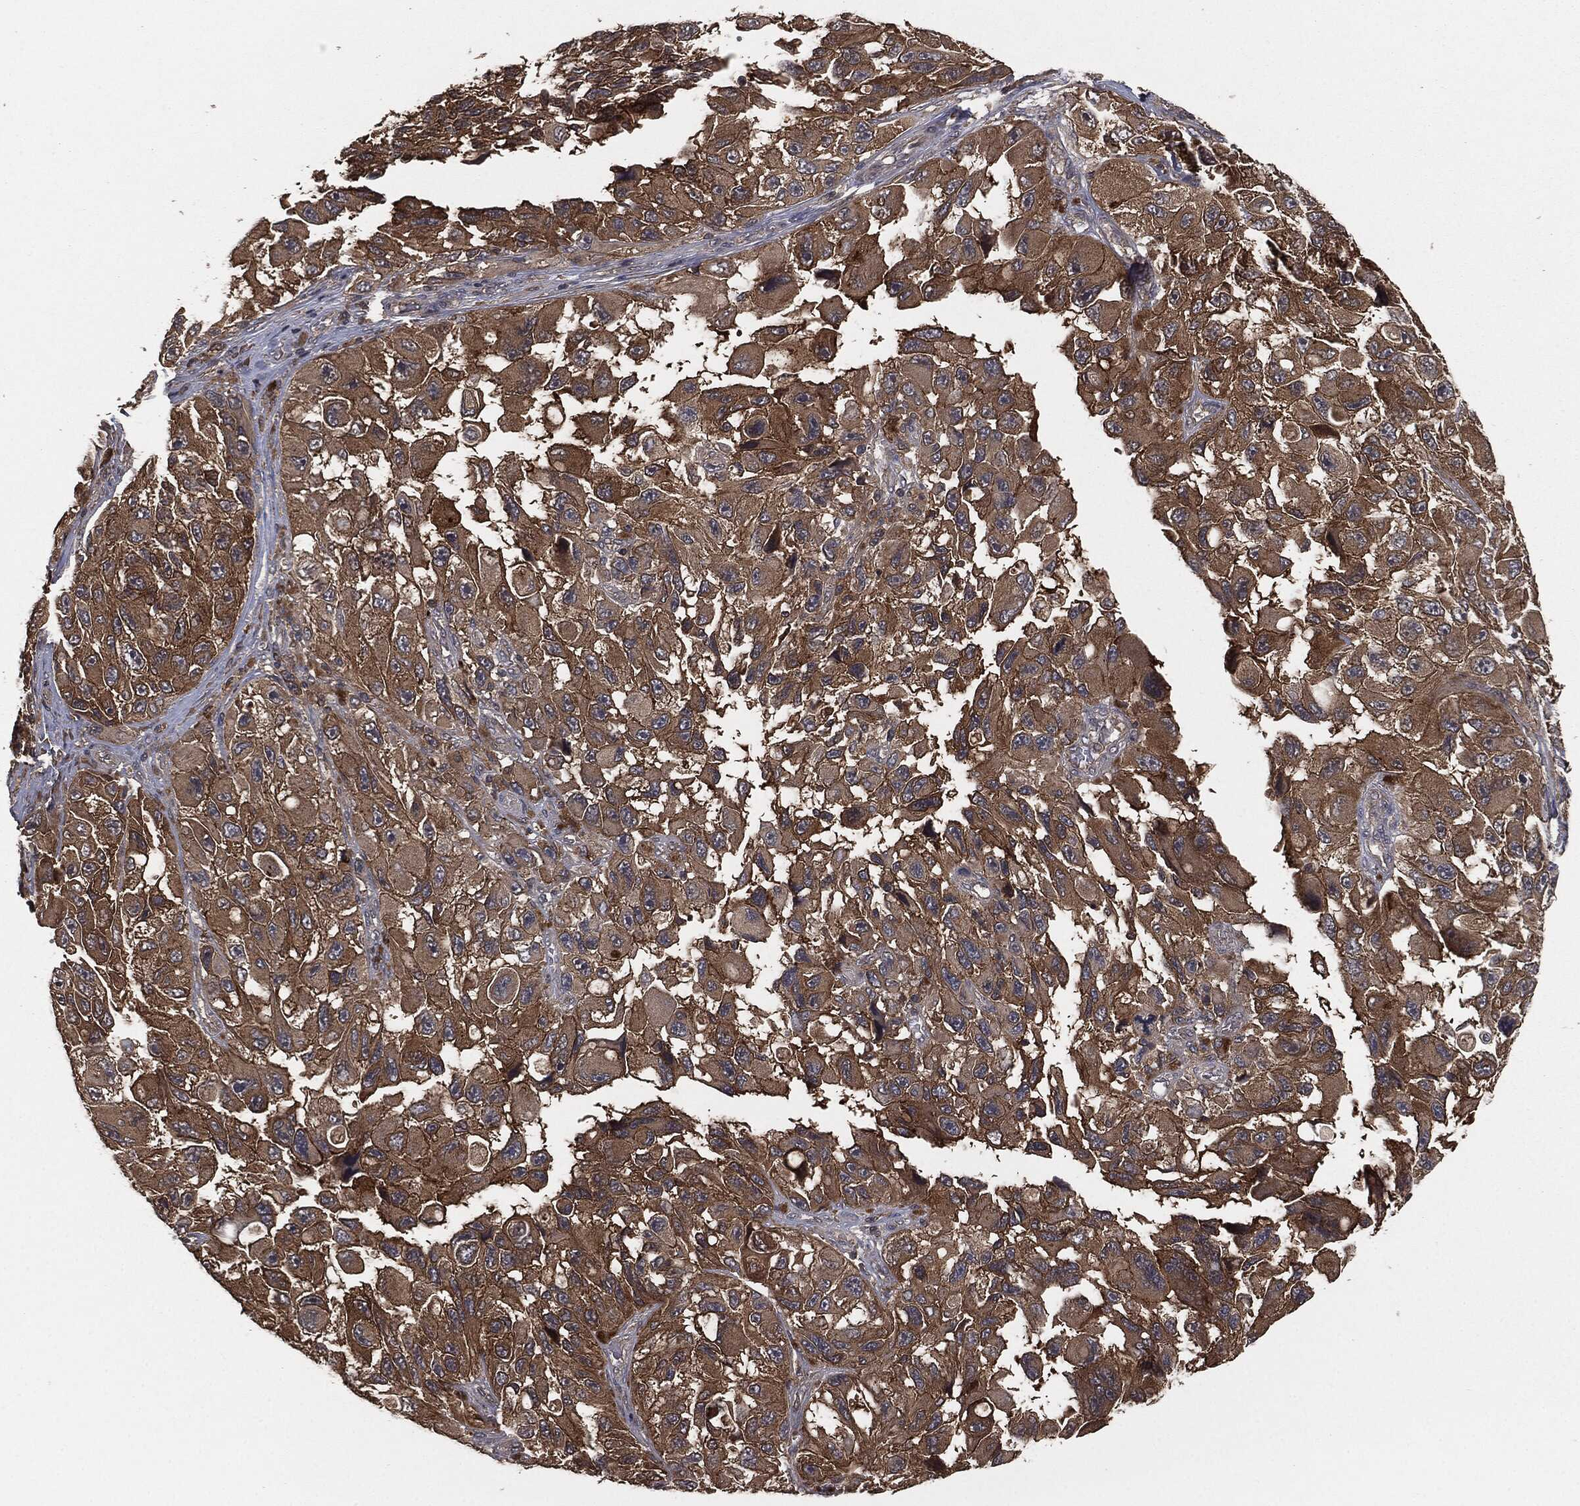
{"staining": {"intensity": "moderate", "quantity": ">75%", "location": "cytoplasmic/membranous"}, "tissue": "melanoma", "cell_type": "Tumor cells", "image_type": "cancer", "snomed": [{"axis": "morphology", "description": "Malignant melanoma, NOS"}, {"axis": "topography", "description": "Skin"}], "caption": "Human malignant melanoma stained with a protein marker exhibits moderate staining in tumor cells.", "gene": "ERBIN", "patient": {"sex": "female", "age": 73}}